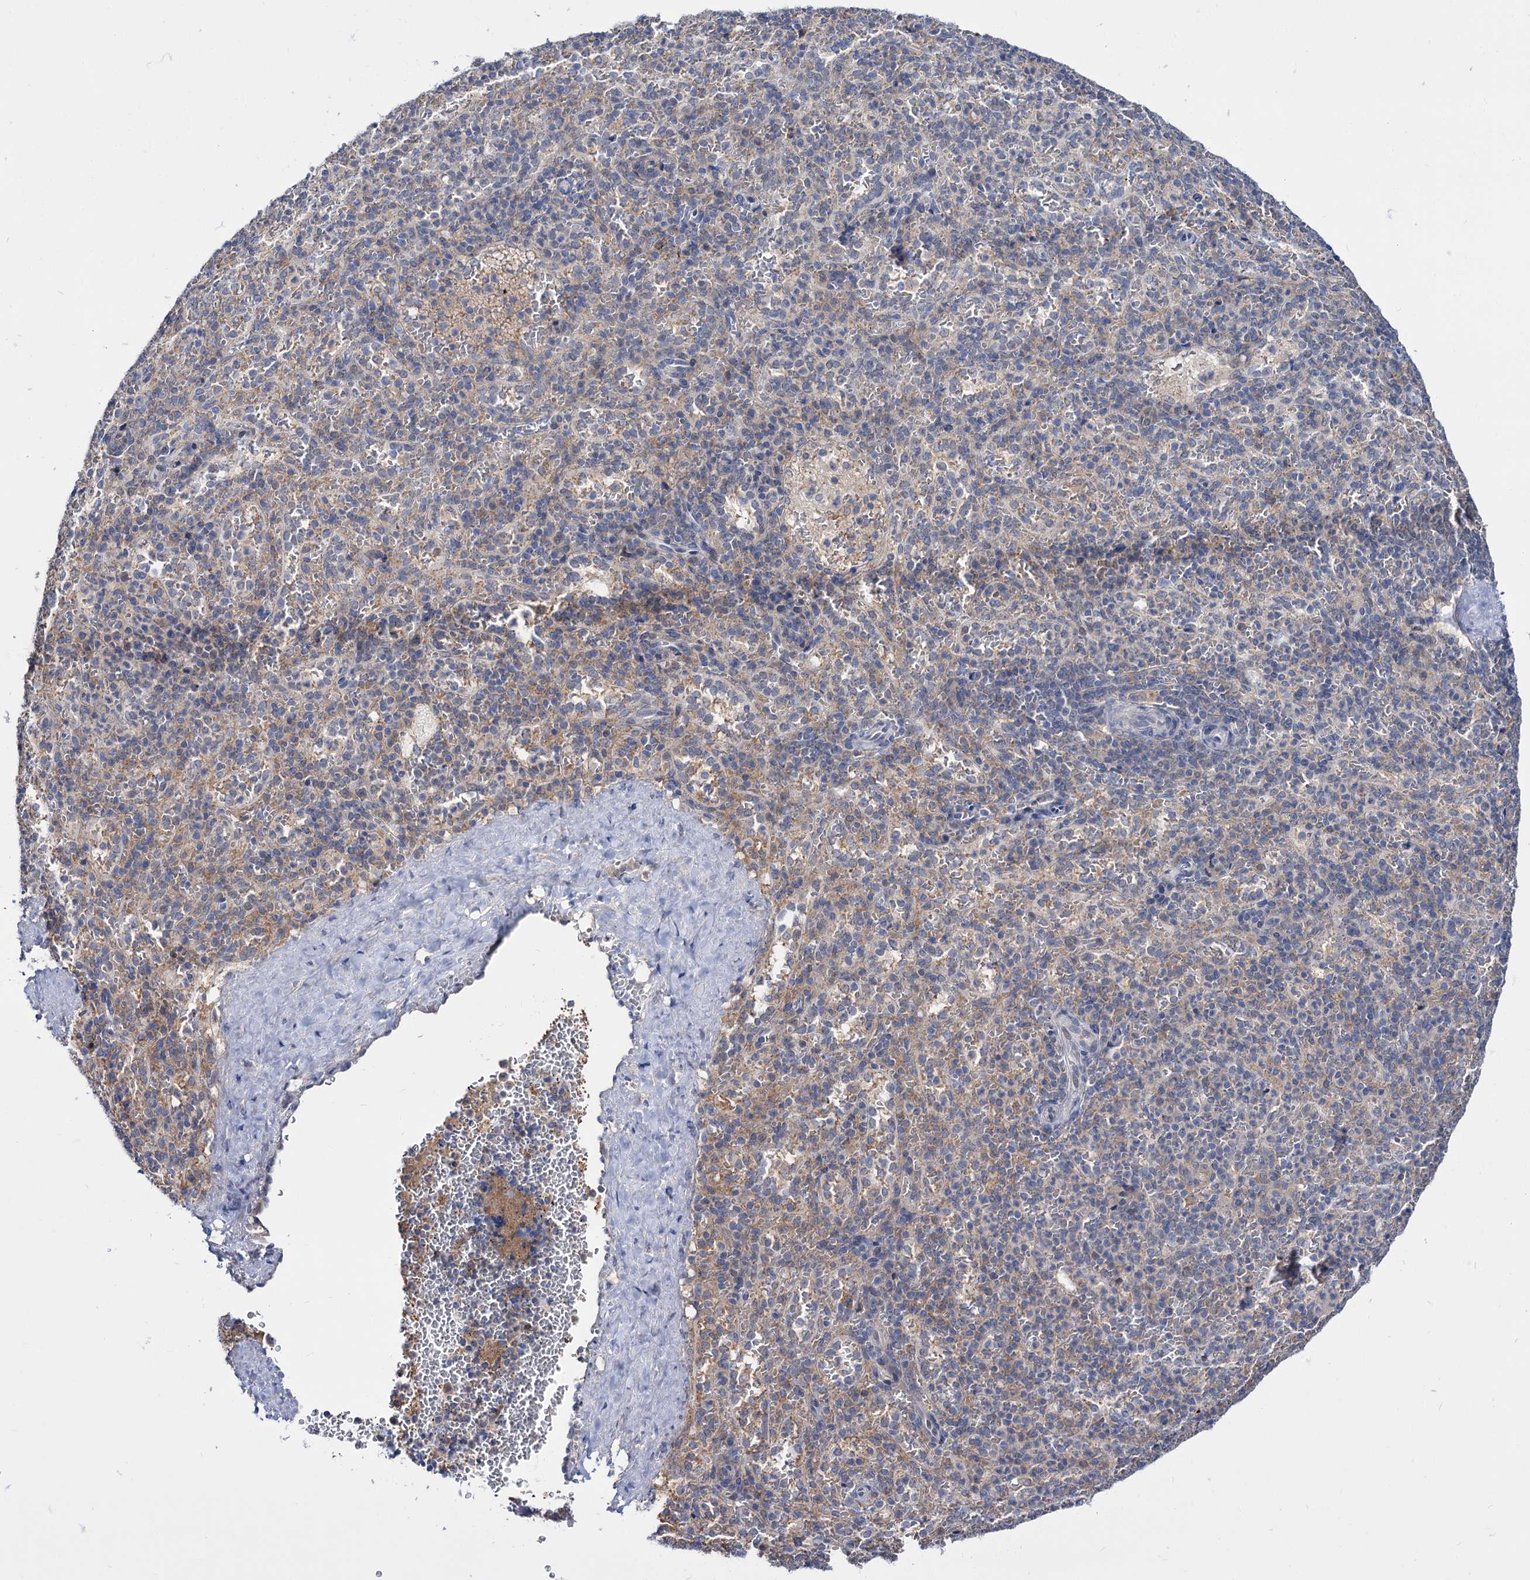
{"staining": {"intensity": "negative", "quantity": "none", "location": "none"}, "tissue": "spleen", "cell_type": "Cells in red pulp", "image_type": "normal", "snomed": [{"axis": "morphology", "description": "Normal tissue, NOS"}, {"axis": "topography", "description": "Spleen"}], "caption": "An IHC photomicrograph of normal spleen is shown. There is no staining in cells in red pulp of spleen.", "gene": "NEK10", "patient": {"sex": "female", "age": 21}}